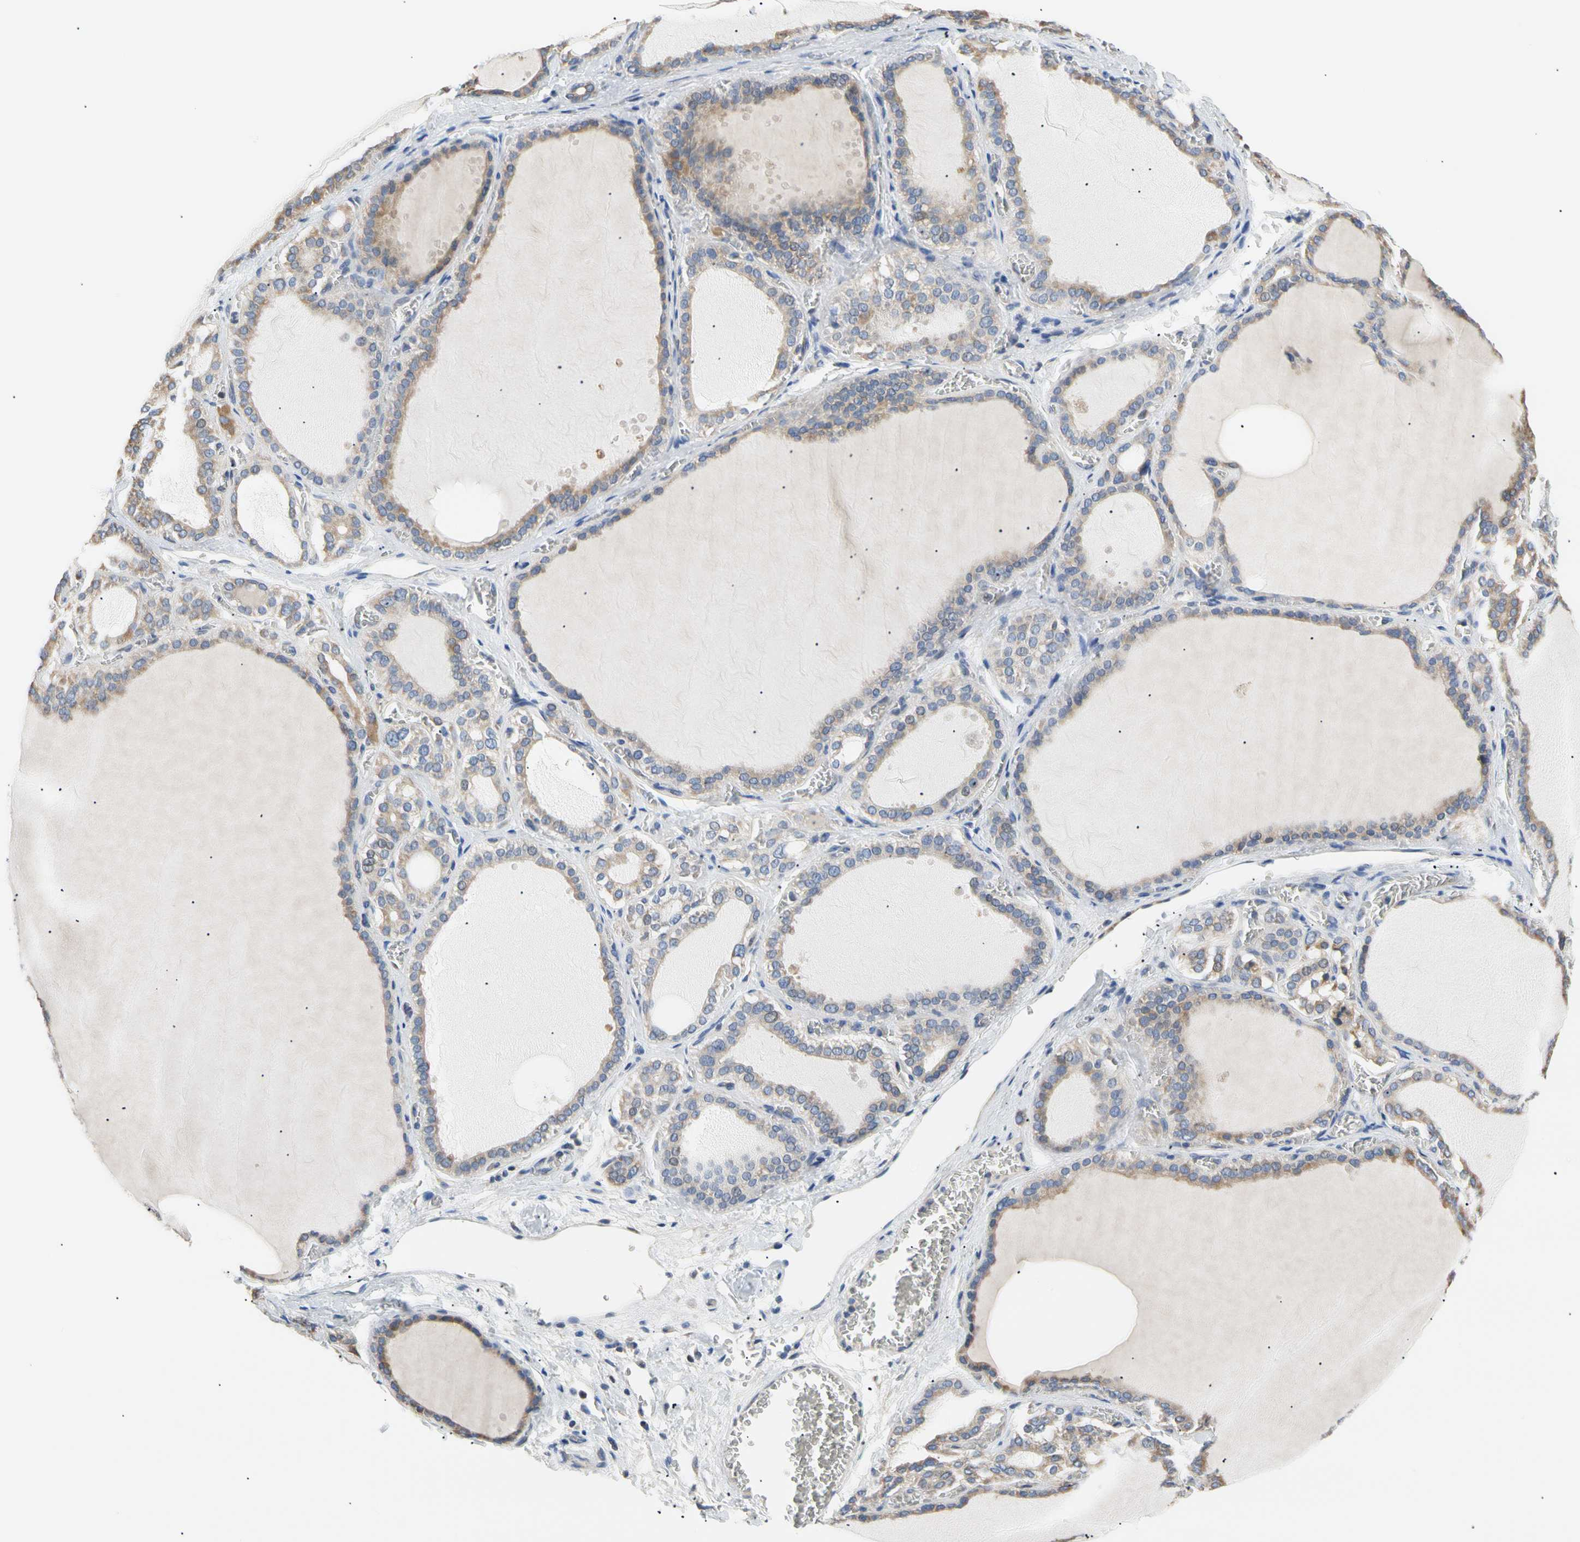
{"staining": {"intensity": "weak", "quantity": ">75%", "location": "cytoplasmic/membranous"}, "tissue": "thyroid gland", "cell_type": "Glandular cells", "image_type": "normal", "snomed": [{"axis": "morphology", "description": "Normal tissue, NOS"}, {"axis": "topography", "description": "Thyroid gland"}], "caption": "Protein expression analysis of normal human thyroid gland reveals weak cytoplasmic/membranous staining in about >75% of glandular cells. (DAB = brown stain, brightfield microscopy at high magnification).", "gene": "PLGRKT", "patient": {"sex": "female", "age": 55}}